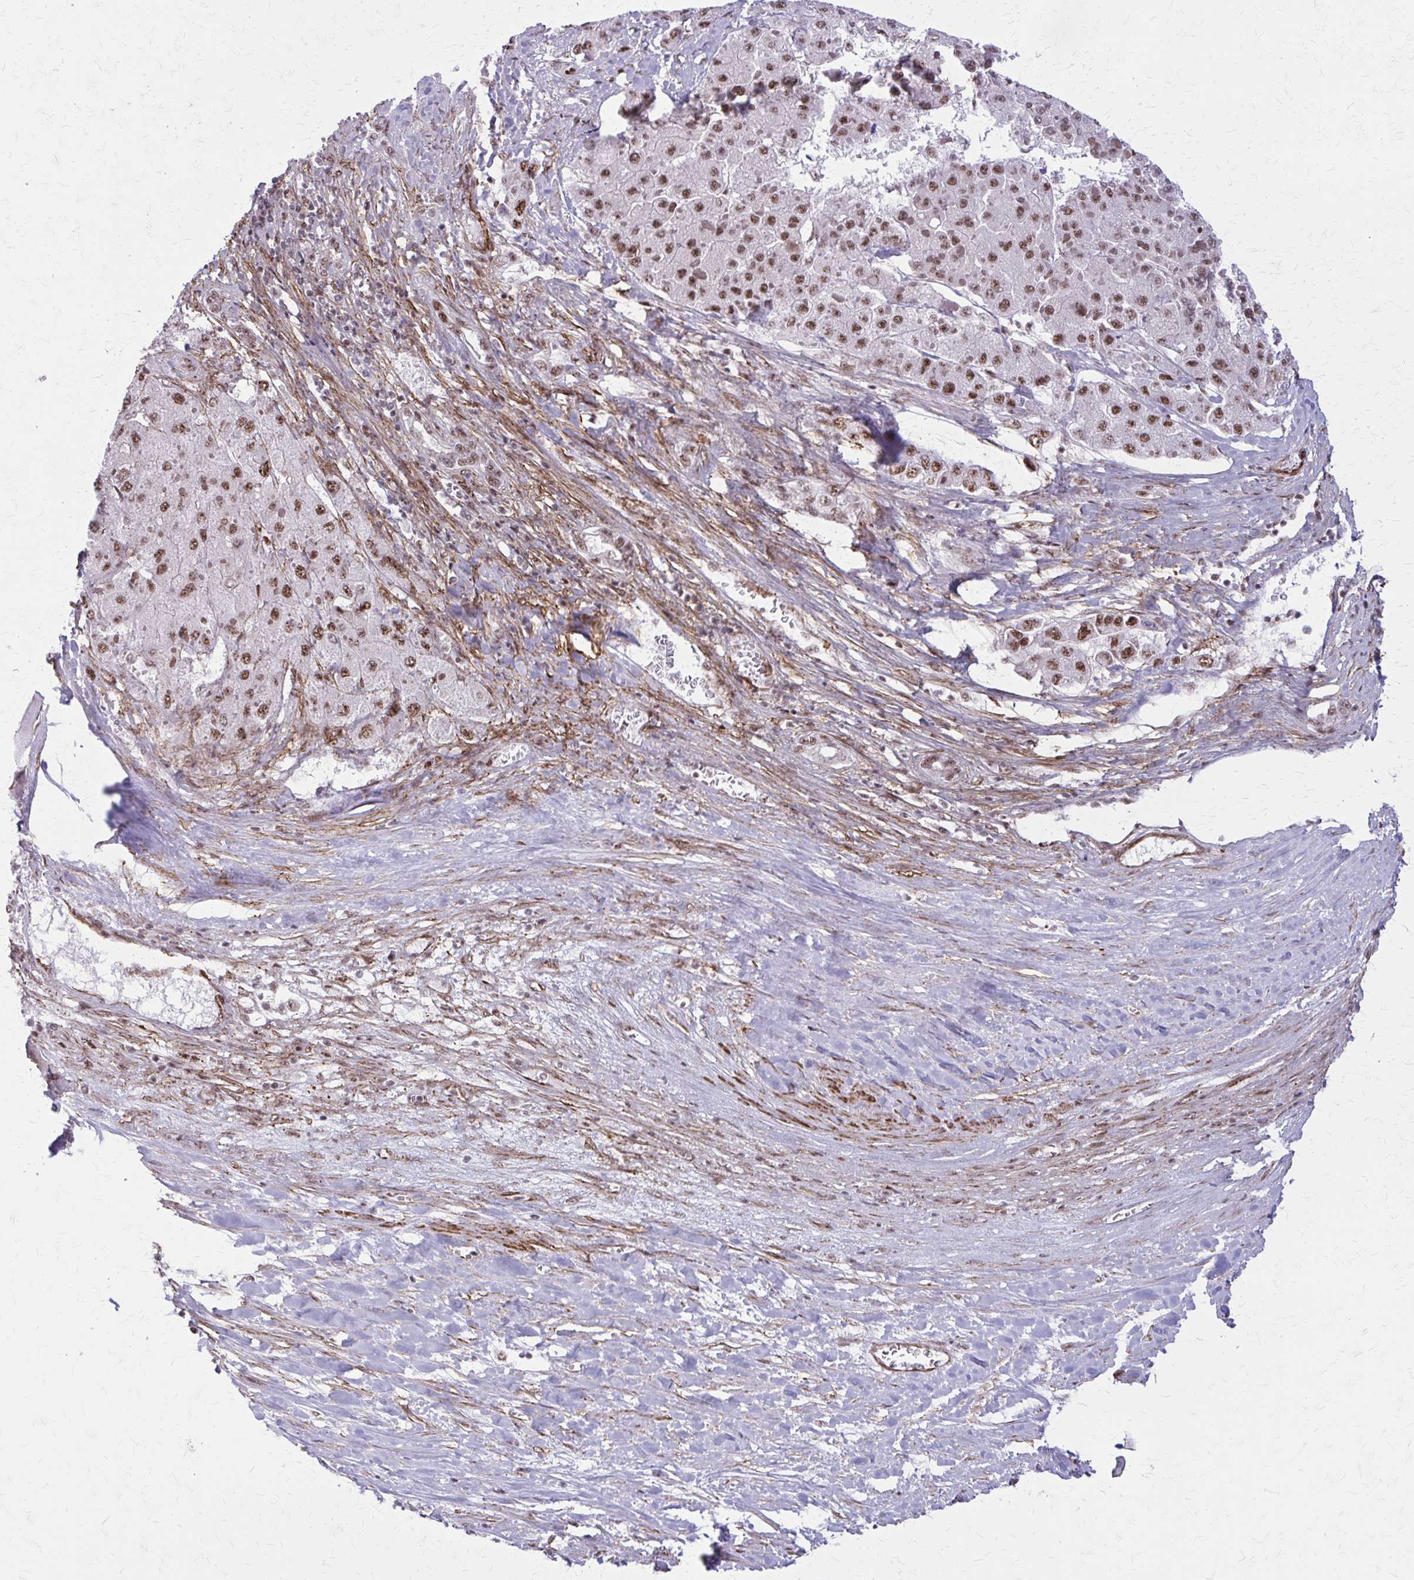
{"staining": {"intensity": "moderate", "quantity": ">75%", "location": "nuclear"}, "tissue": "liver cancer", "cell_type": "Tumor cells", "image_type": "cancer", "snomed": [{"axis": "morphology", "description": "Carcinoma, Hepatocellular, NOS"}, {"axis": "topography", "description": "Liver"}], "caption": "The immunohistochemical stain labels moderate nuclear staining in tumor cells of liver cancer (hepatocellular carcinoma) tissue.", "gene": "NRBF2", "patient": {"sex": "female", "age": 73}}